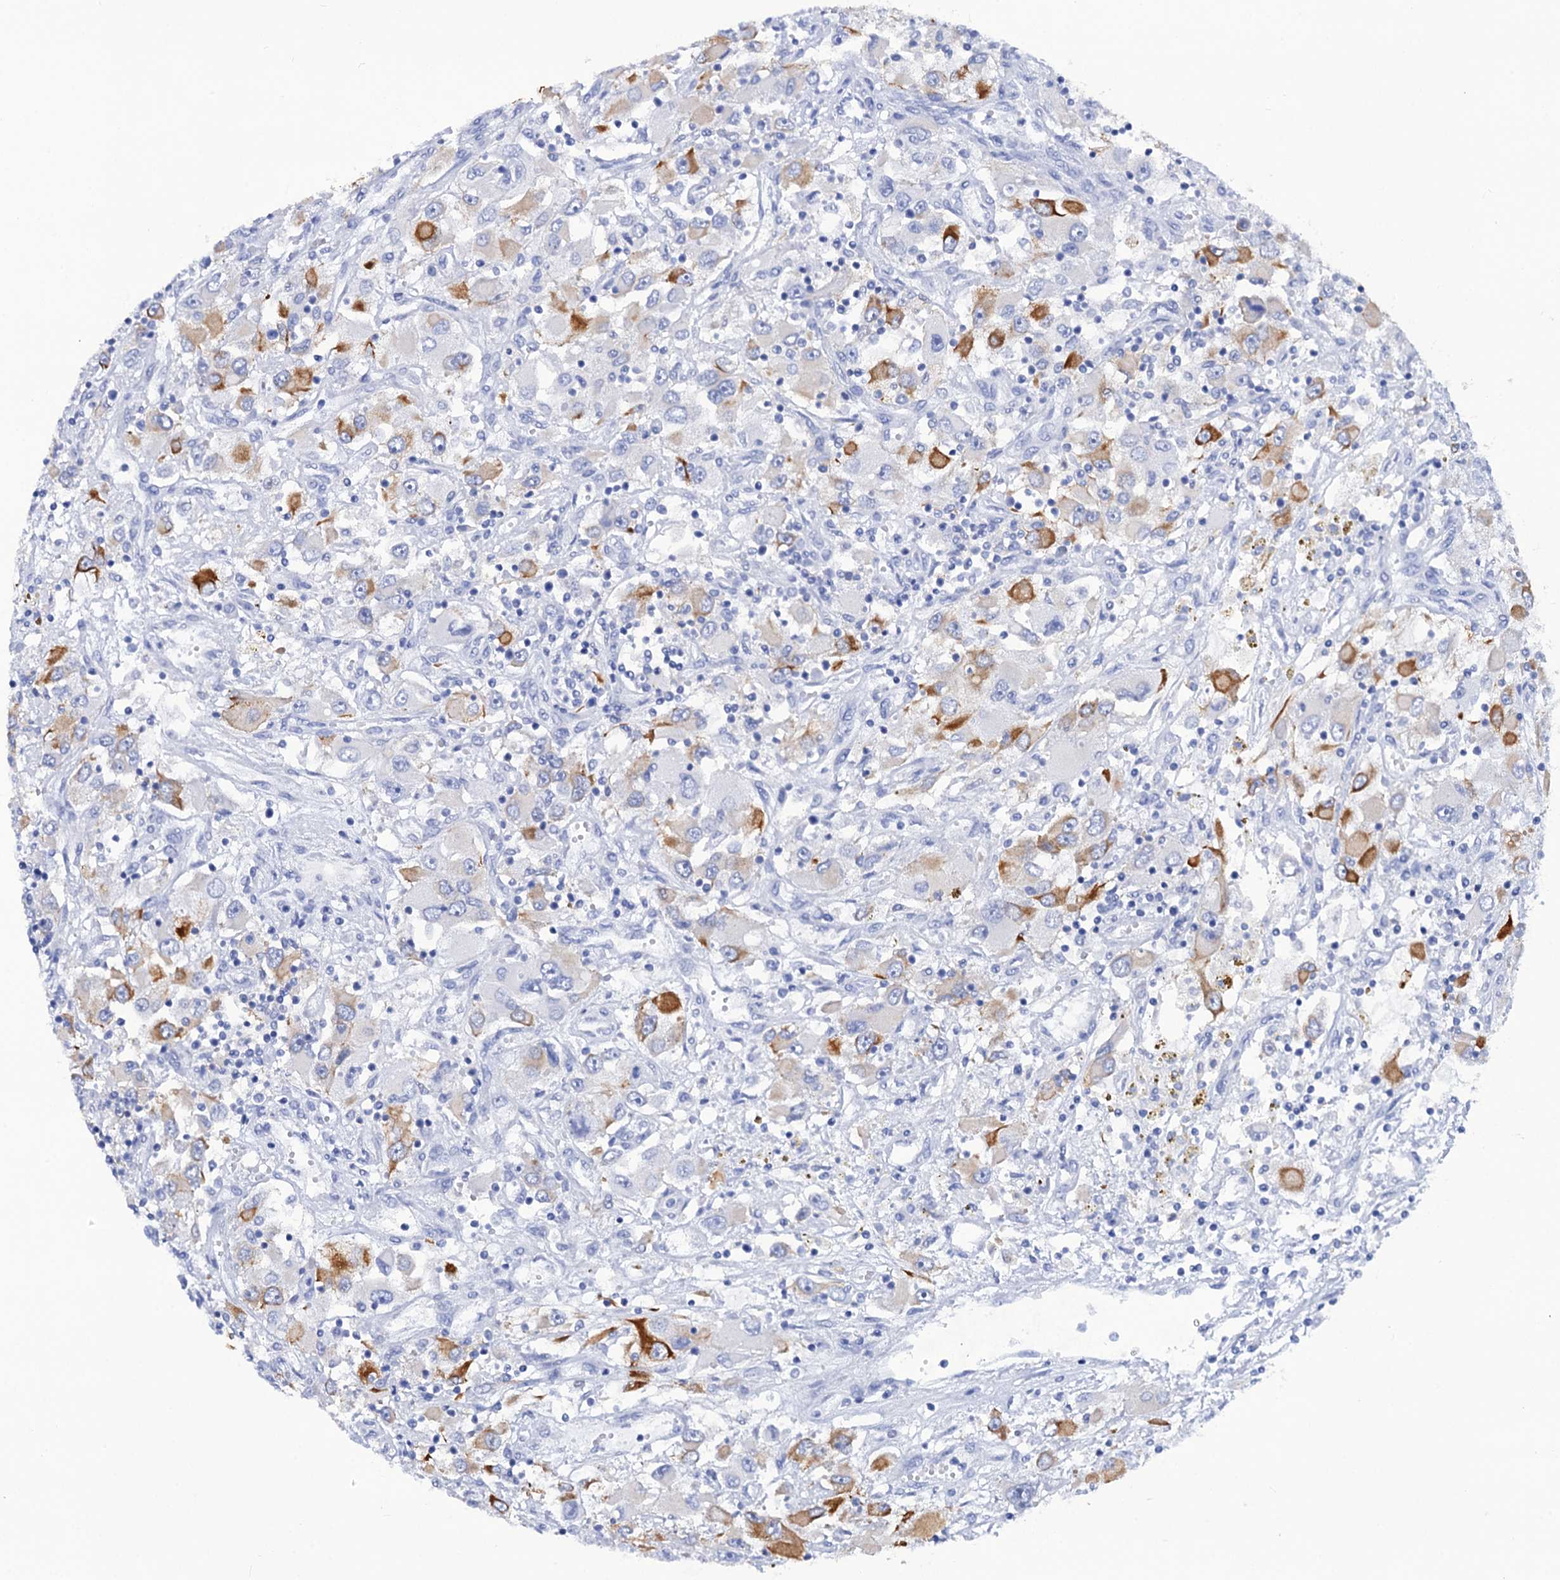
{"staining": {"intensity": "strong", "quantity": "<25%", "location": "cytoplasmic/membranous"}, "tissue": "renal cancer", "cell_type": "Tumor cells", "image_type": "cancer", "snomed": [{"axis": "morphology", "description": "Adenocarcinoma, NOS"}, {"axis": "topography", "description": "Kidney"}], "caption": "Renal cancer (adenocarcinoma) stained with a brown dye exhibits strong cytoplasmic/membranous positive staining in about <25% of tumor cells.", "gene": "RAB3IP", "patient": {"sex": "female", "age": 52}}